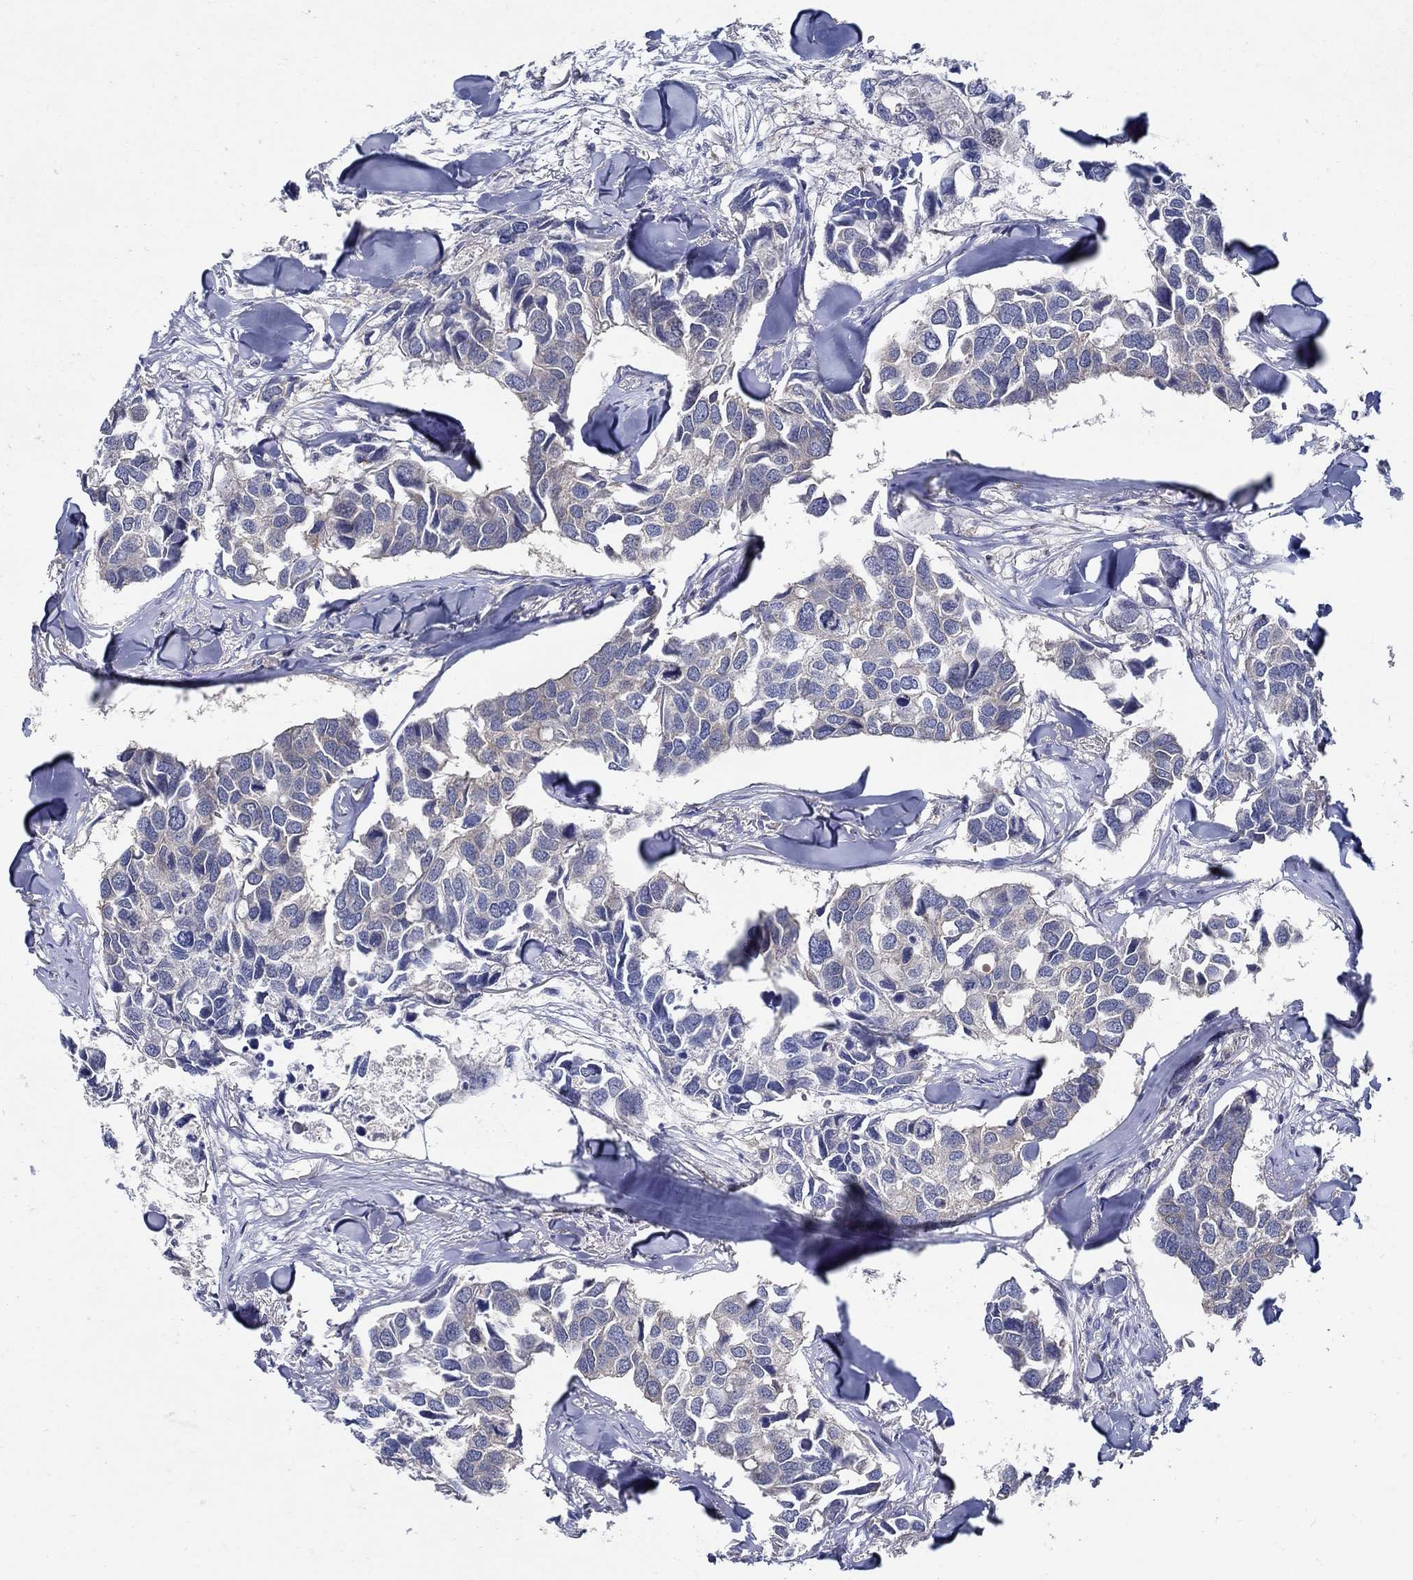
{"staining": {"intensity": "weak", "quantity": "25%-75%", "location": "cytoplasmic/membranous"}, "tissue": "breast cancer", "cell_type": "Tumor cells", "image_type": "cancer", "snomed": [{"axis": "morphology", "description": "Duct carcinoma"}, {"axis": "topography", "description": "Breast"}], "caption": "The photomicrograph displays immunohistochemical staining of breast intraductal carcinoma. There is weak cytoplasmic/membranous staining is seen in approximately 25%-75% of tumor cells.", "gene": "MTHFR", "patient": {"sex": "female", "age": 83}}